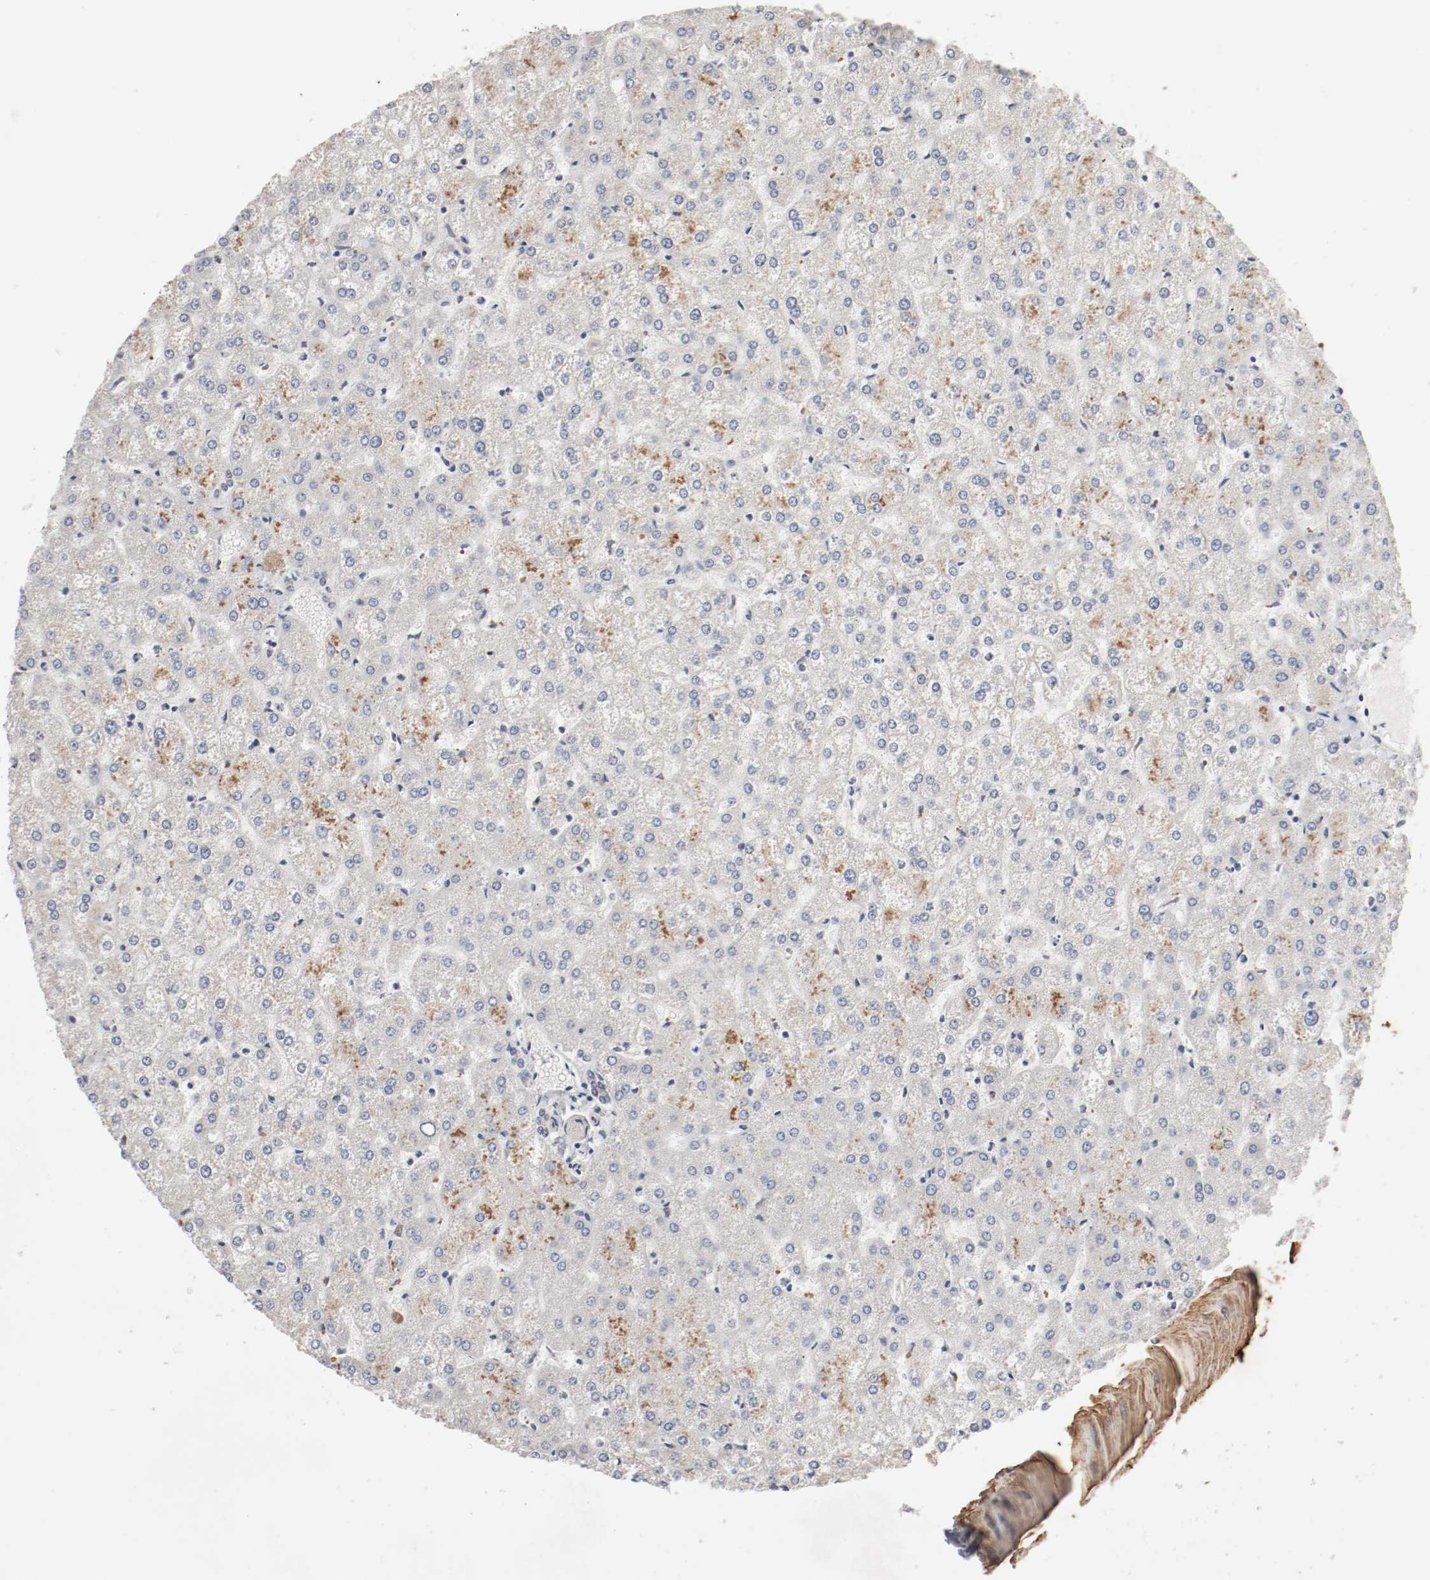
{"staining": {"intensity": "negative", "quantity": "none", "location": "none"}, "tissue": "liver", "cell_type": "Cholangiocytes", "image_type": "normal", "snomed": [{"axis": "morphology", "description": "Normal tissue, NOS"}, {"axis": "topography", "description": "Liver"}], "caption": "High power microscopy histopathology image of an immunohistochemistry histopathology image of normal liver, revealing no significant positivity in cholangiocytes.", "gene": "CSNK2B", "patient": {"sex": "female", "age": 32}}